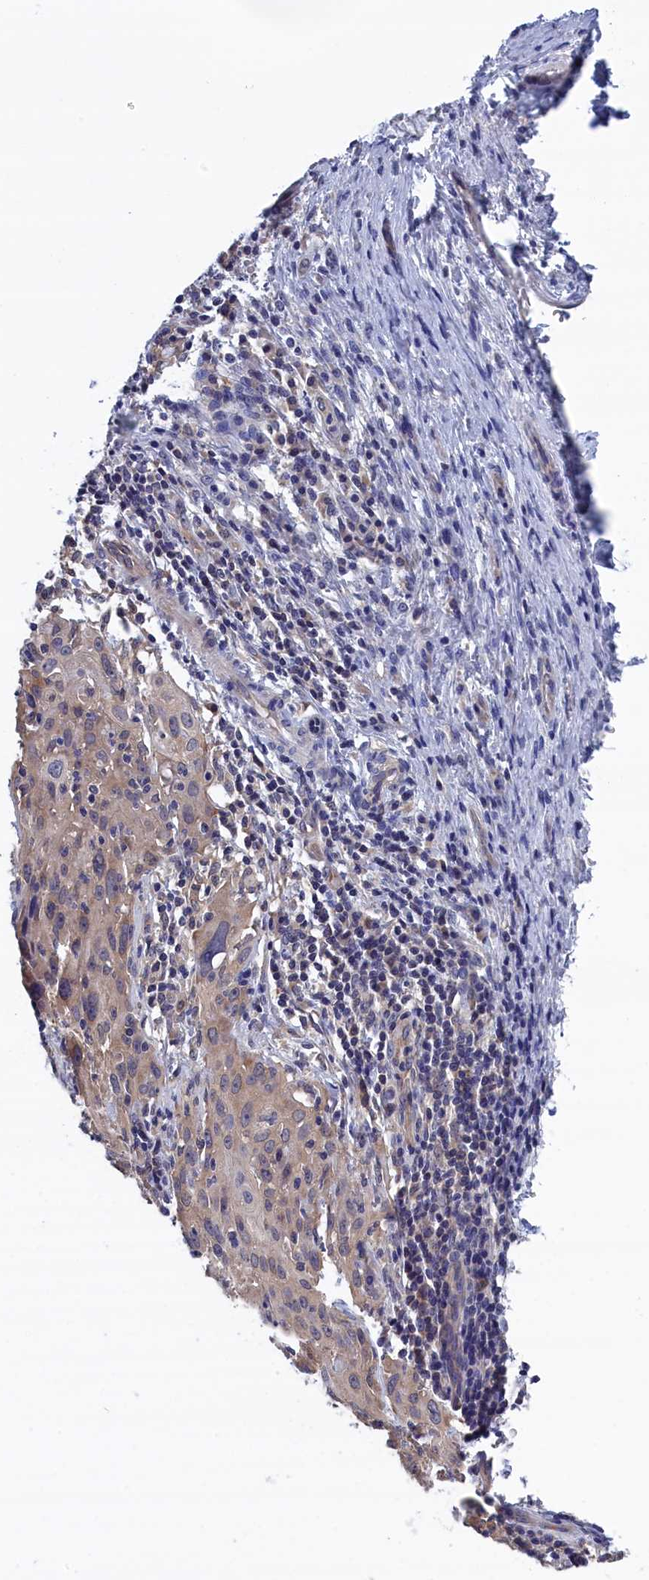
{"staining": {"intensity": "weak", "quantity": "25%-75%", "location": "cytoplasmic/membranous"}, "tissue": "cervical cancer", "cell_type": "Tumor cells", "image_type": "cancer", "snomed": [{"axis": "morphology", "description": "Squamous cell carcinoma, NOS"}, {"axis": "topography", "description": "Cervix"}], "caption": "Approximately 25%-75% of tumor cells in human cervical cancer (squamous cell carcinoma) demonstrate weak cytoplasmic/membranous protein staining as visualized by brown immunohistochemical staining.", "gene": "PGP", "patient": {"sex": "female", "age": 50}}